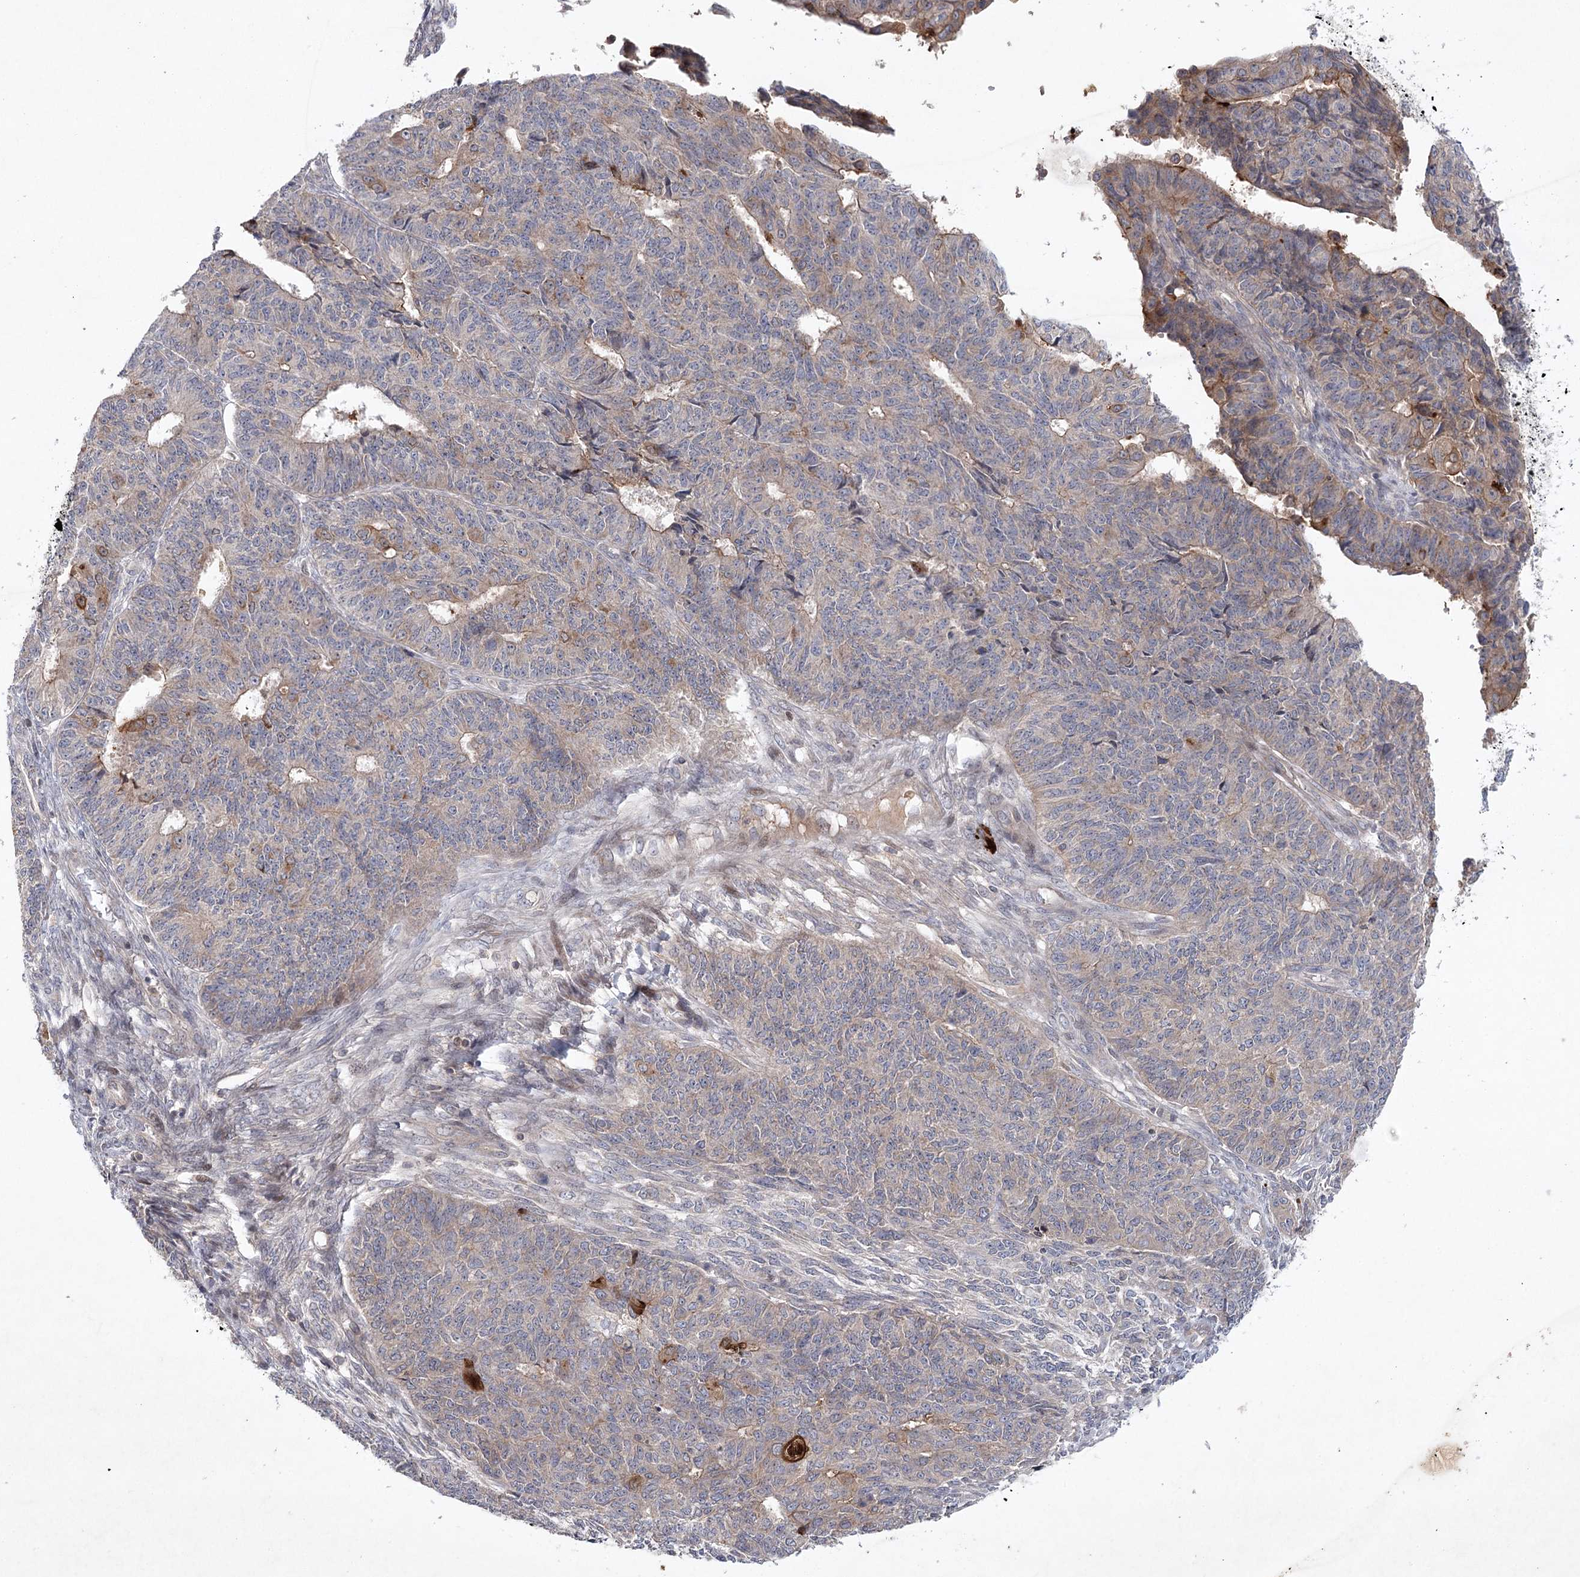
{"staining": {"intensity": "moderate", "quantity": "<25%", "location": "cytoplasmic/membranous"}, "tissue": "endometrial cancer", "cell_type": "Tumor cells", "image_type": "cancer", "snomed": [{"axis": "morphology", "description": "Adenocarcinoma, NOS"}, {"axis": "topography", "description": "Endometrium"}], "caption": "About <25% of tumor cells in human endometrial cancer display moderate cytoplasmic/membranous protein staining as visualized by brown immunohistochemical staining.", "gene": "MAP3K13", "patient": {"sex": "female", "age": 32}}